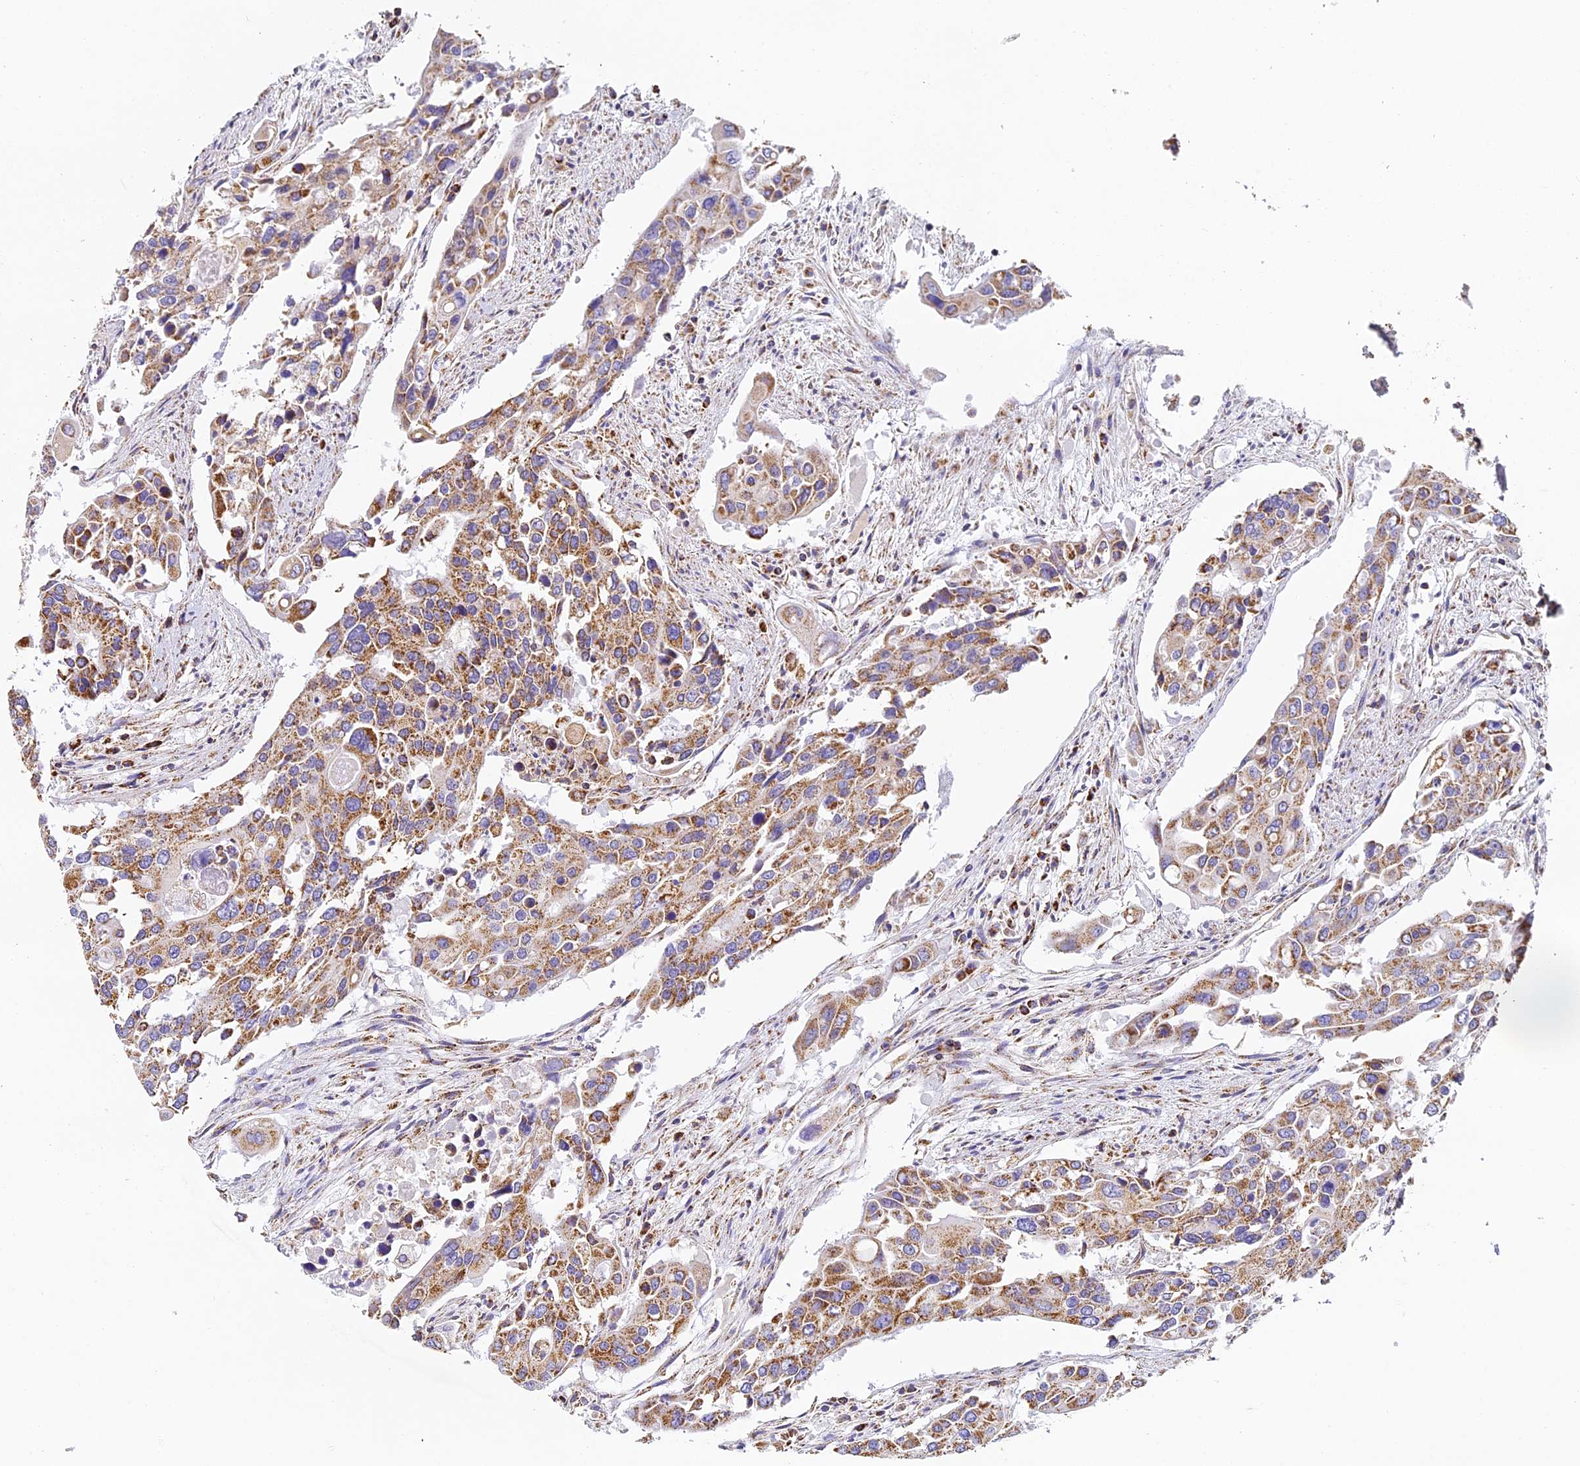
{"staining": {"intensity": "moderate", "quantity": ">75%", "location": "cytoplasmic/membranous"}, "tissue": "colorectal cancer", "cell_type": "Tumor cells", "image_type": "cancer", "snomed": [{"axis": "morphology", "description": "Adenocarcinoma, NOS"}, {"axis": "topography", "description": "Colon"}], "caption": "Moderate cytoplasmic/membranous expression for a protein is seen in approximately >75% of tumor cells of colorectal cancer using immunohistochemistry.", "gene": "STK17A", "patient": {"sex": "male", "age": 77}}